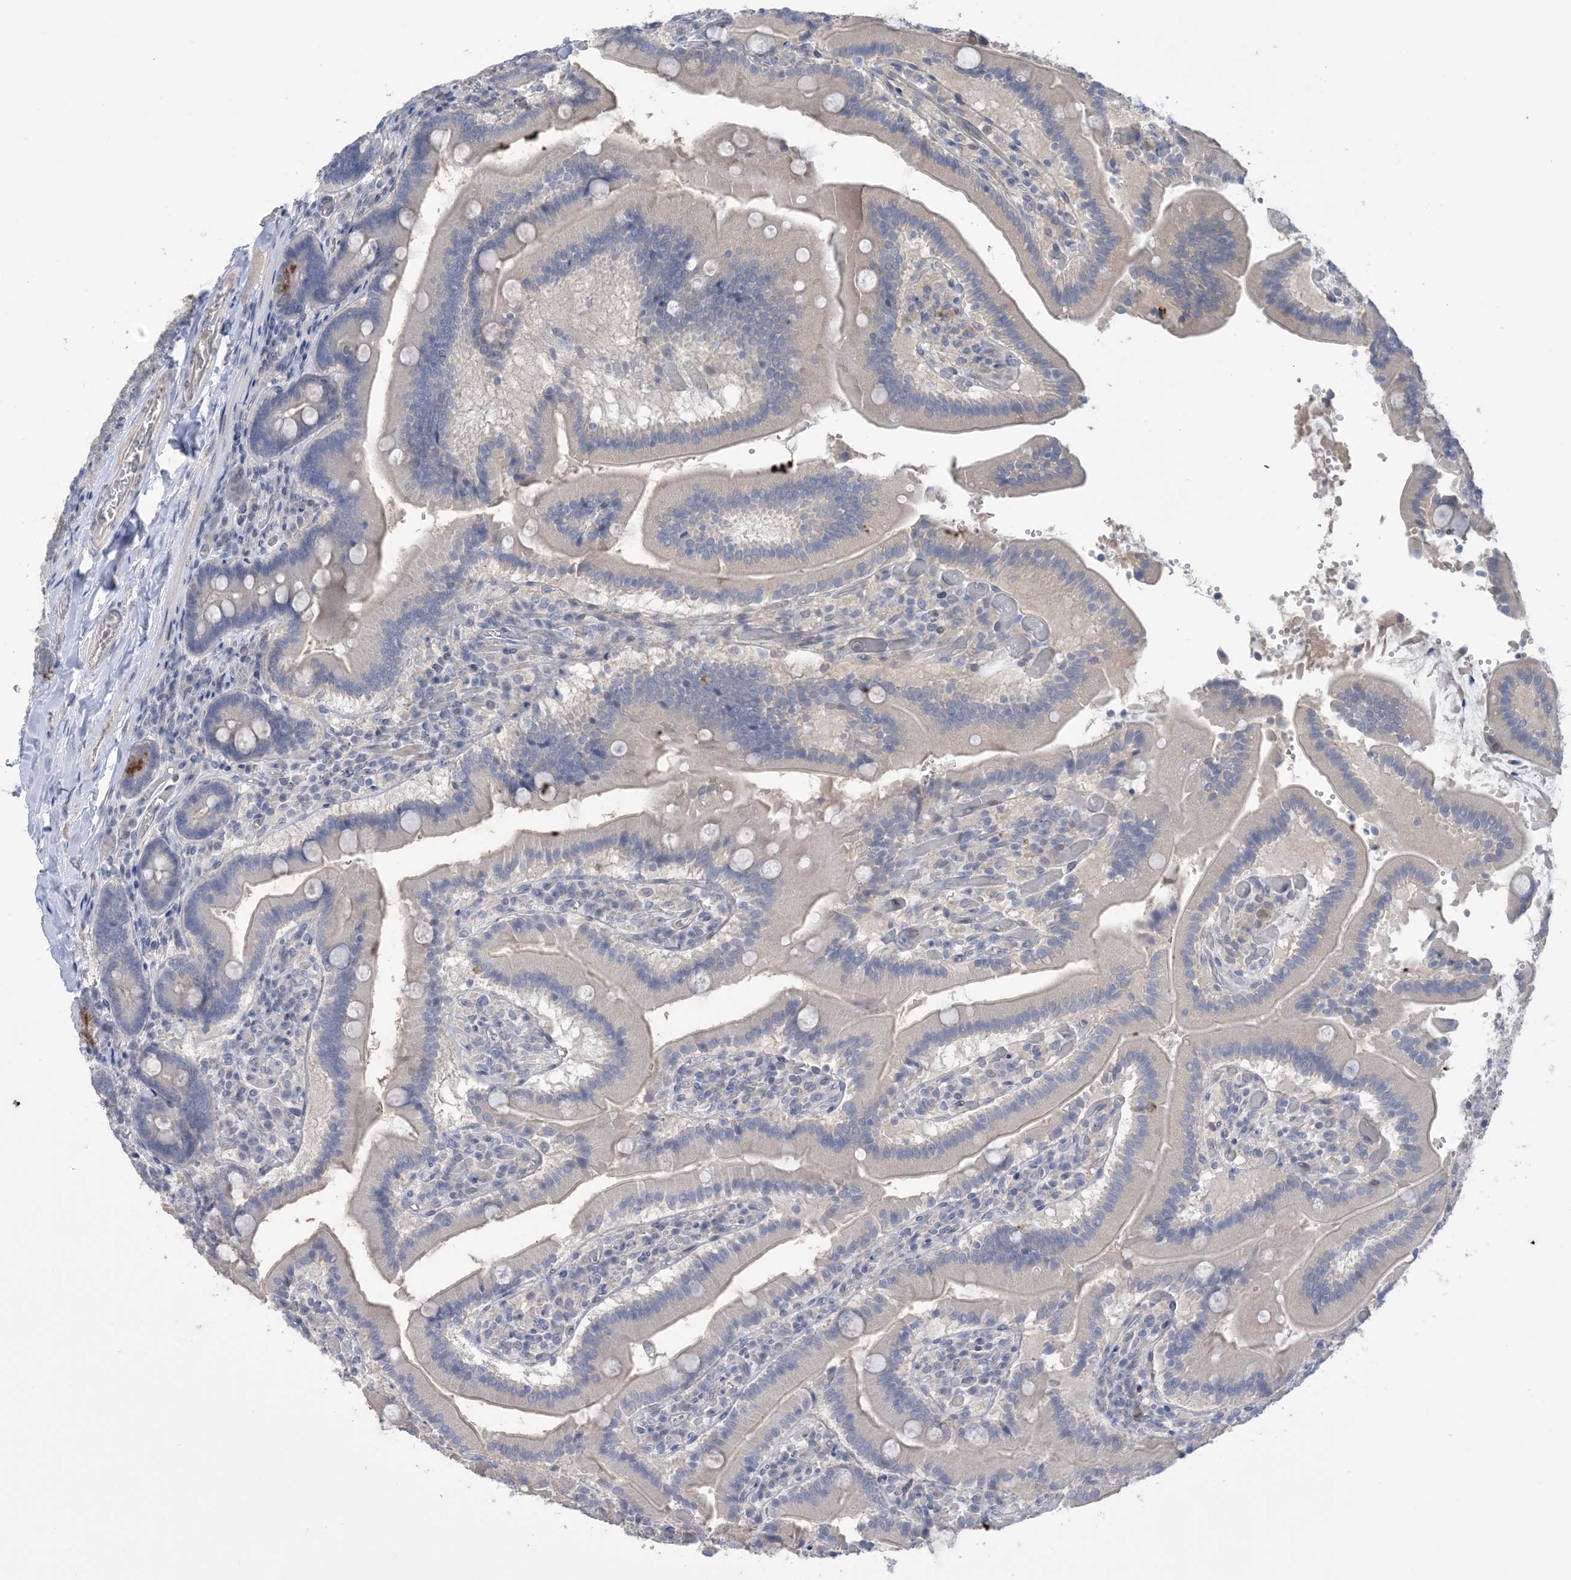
{"staining": {"intensity": "strong", "quantity": "<25%", "location": "cytoplasmic/membranous"}, "tissue": "duodenum", "cell_type": "Glandular cells", "image_type": "normal", "snomed": [{"axis": "morphology", "description": "Normal tissue, NOS"}, {"axis": "topography", "description": "Duodenum"}], "caption": "High-magnification brightfield microscopy of benign duodenum stained with DAB (3,3'-diaminobenzidine) (brown) and counterstained with hematoxylin (blue). glandular cells exhibit strong cytoplasmic/membranous staining is identified in approximately<25% of cells.", "gene": "TTYH1", "patient": {"sex": "female", "age": 62}}